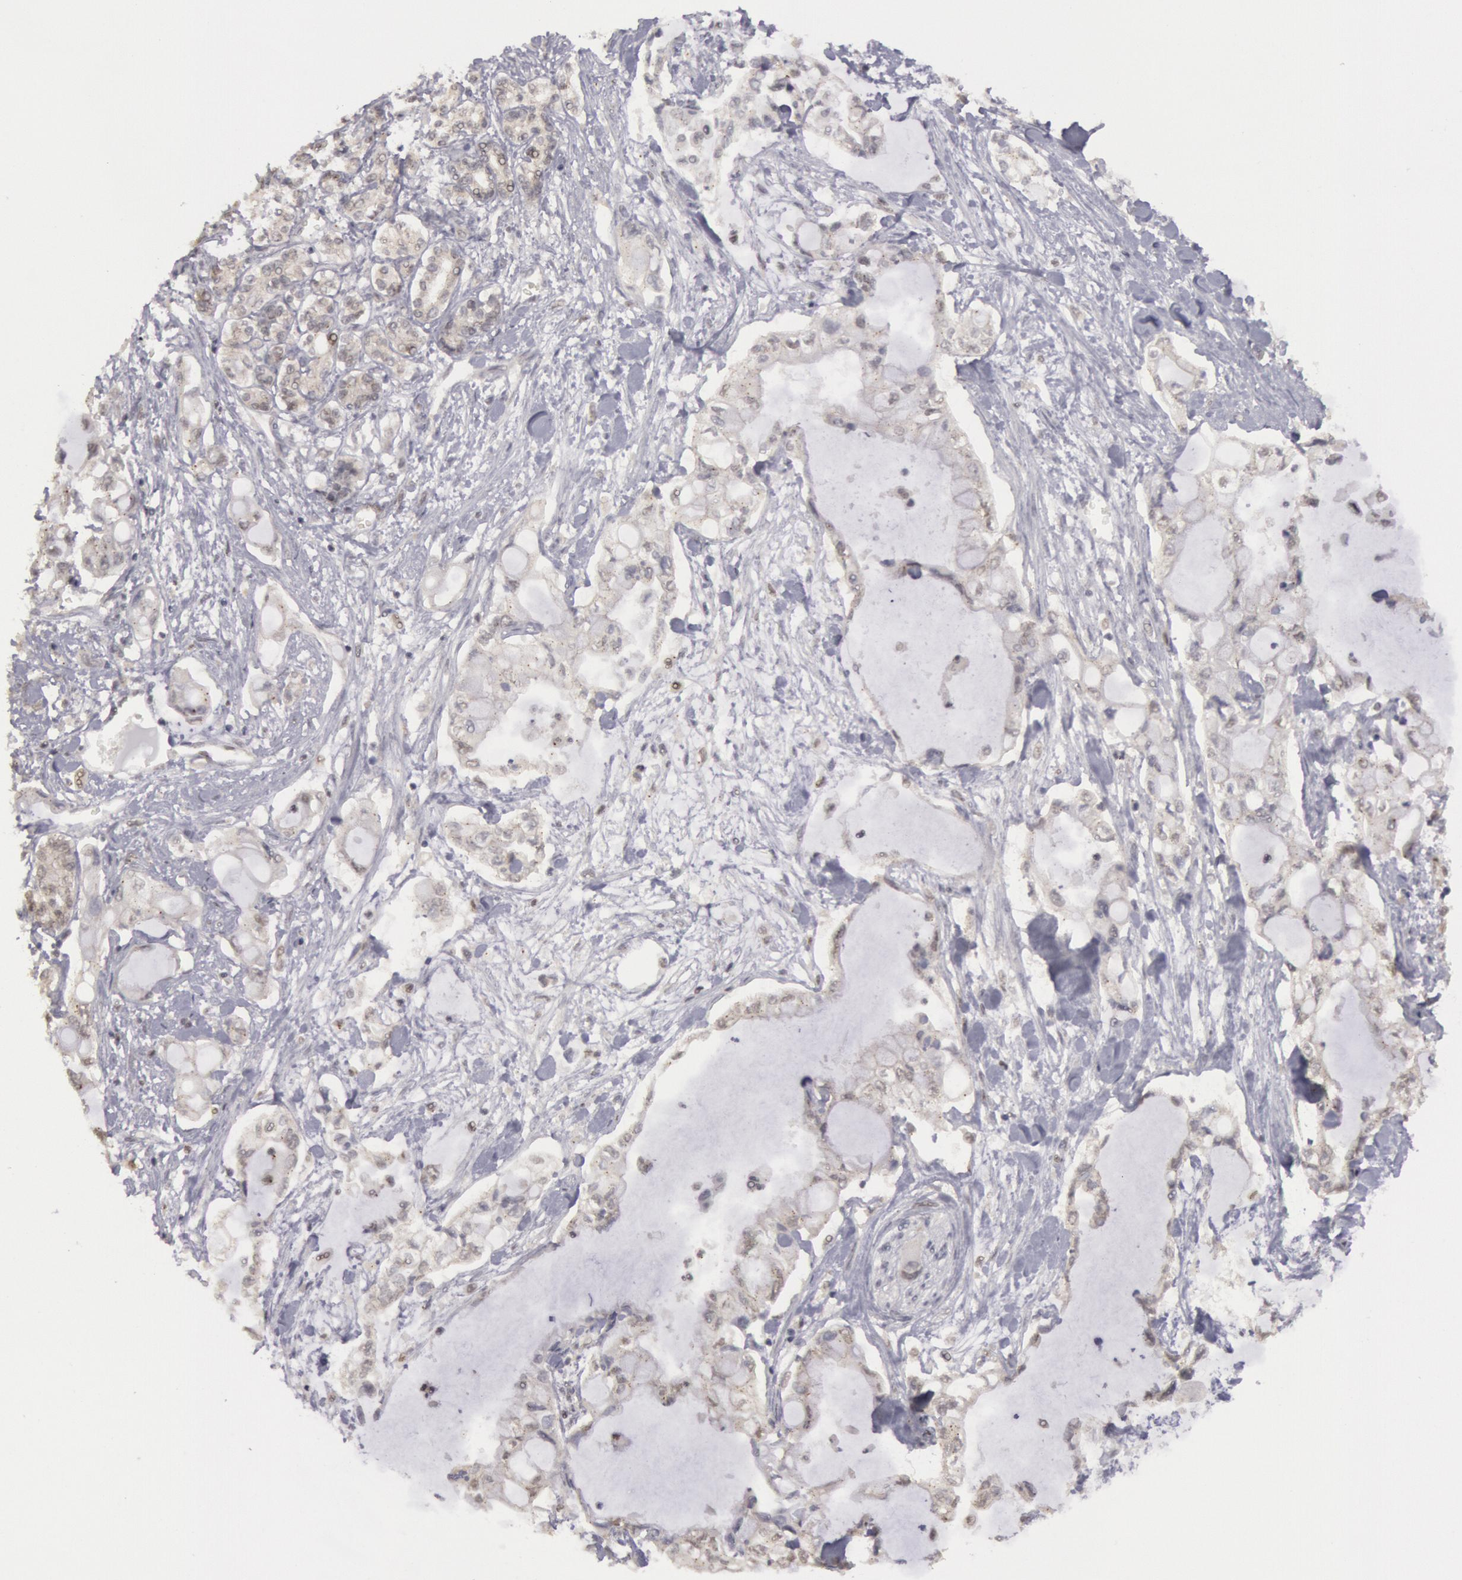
{"staining": {"intensity": "negative", "quantity": "none", "location": "none"}, "tissue": "pancreatic cancer", "cell_type": "Tumor cells", "image_type": "cancer", "snomed": [{"axis": "morphology", "description": "Adenocarcinoma, NOS"}, {"axis": "topography", "description": "Pancreas"}], "caption": "Tumor cells are negative for brown protein staining in pancreatic adenocarcinoma. The staining was performed using DAB to visualize the protein expression in brown, while the nuclei were stained in blue with hematoxylin (Magnification: 20x).", "gene": "RIMBP3C", "patient": {"sex": "female", "age": 70}}